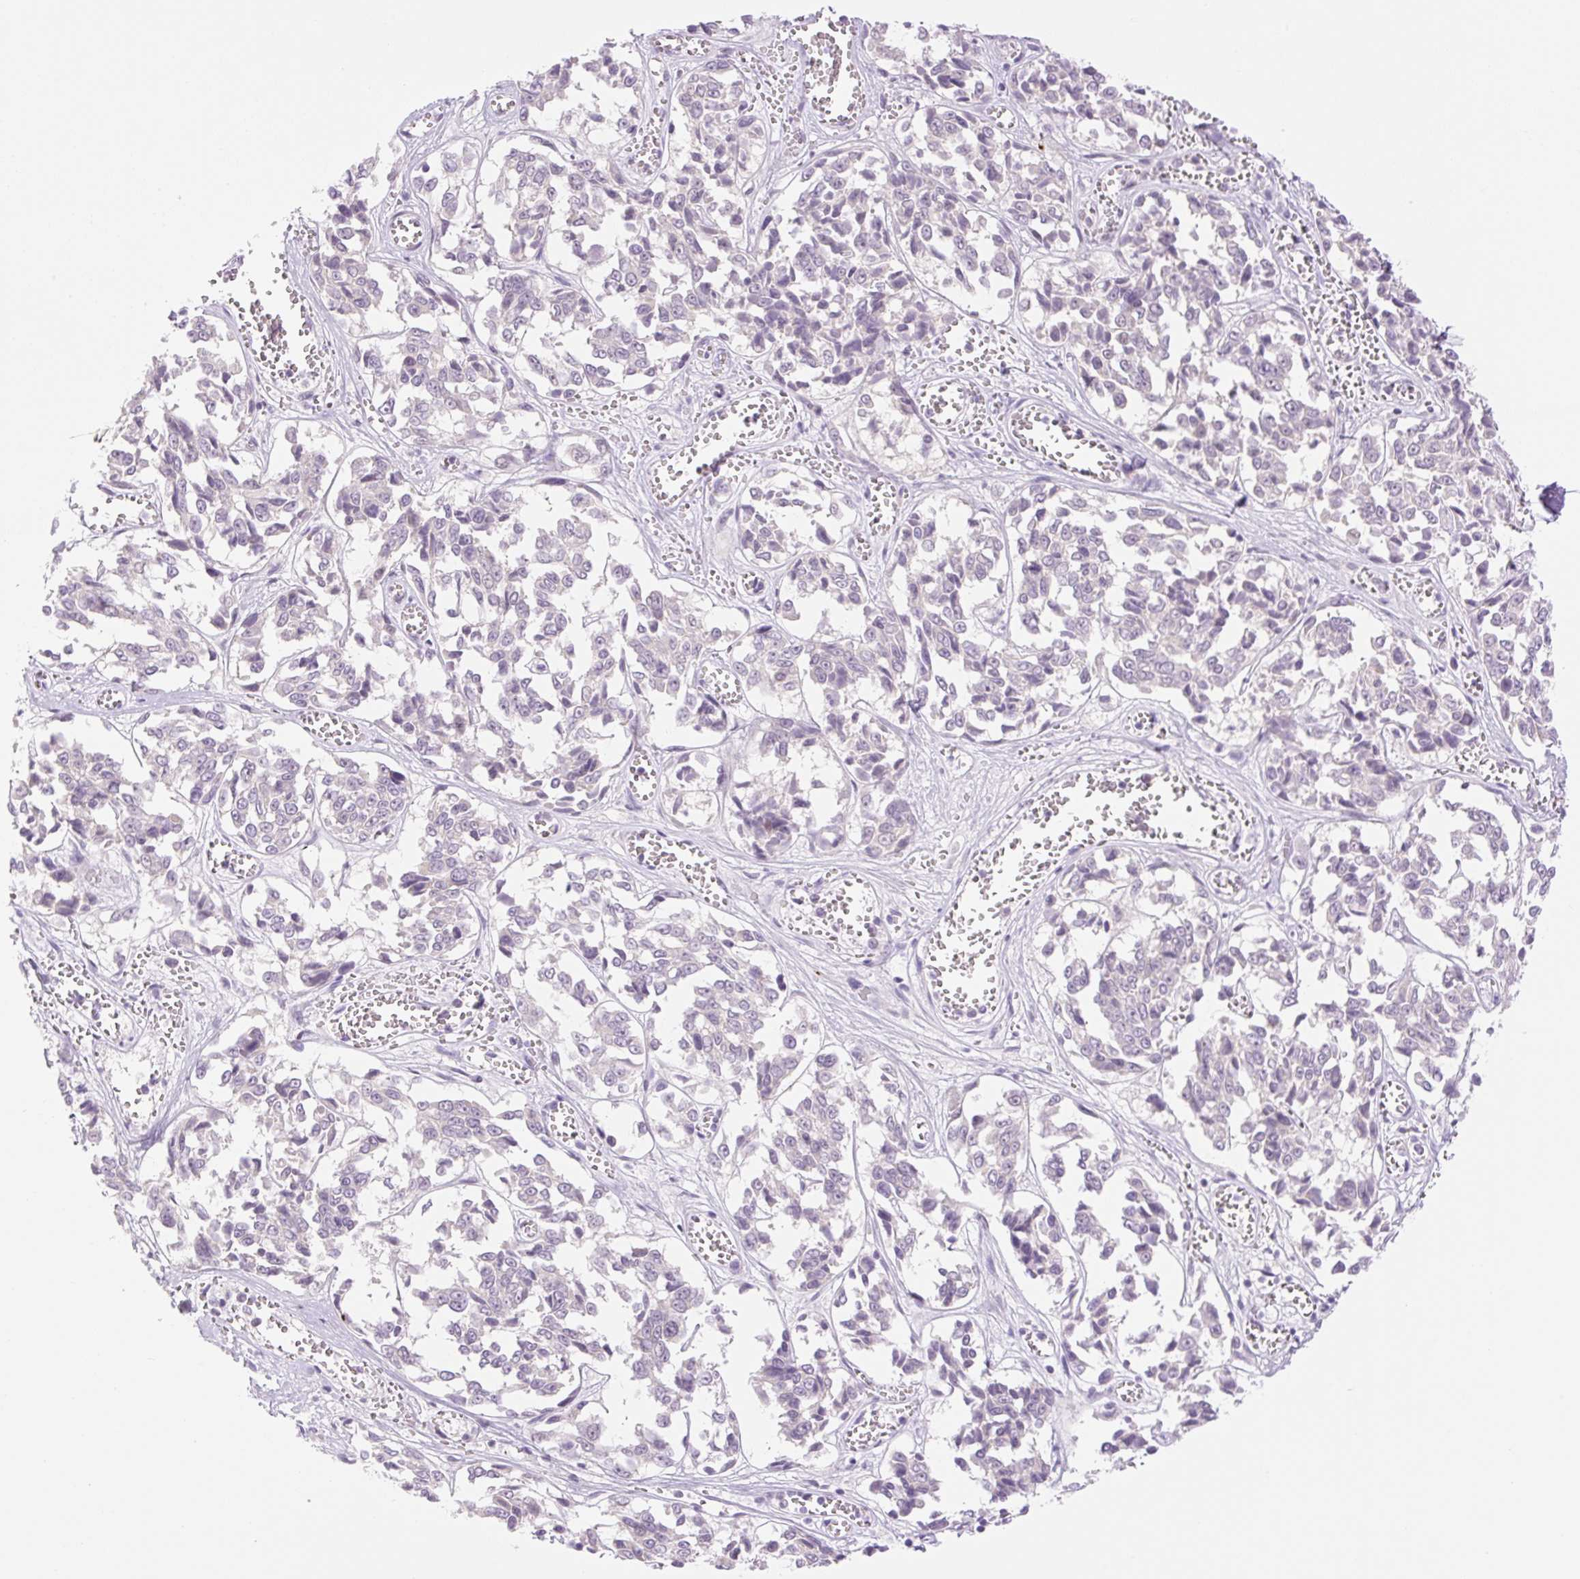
{"staining": {"intensity": "negative", "quantity": "none", "location": "none"}, "tissue": "melanoma", "cell_type": "Tumor cells", "image_type": "cancer", "snomed": [{"axis": "morphology", "description": "Malignant melanoma, NOS"}, {"axis": "topography", "description": "Skin"}], "caption": "This is a image of immunohistochemistry staining of melanoma, which shows no expression in tumor cells.", "gene": "SPRYD4", "patient": {"sex": "female", "age": 64}}